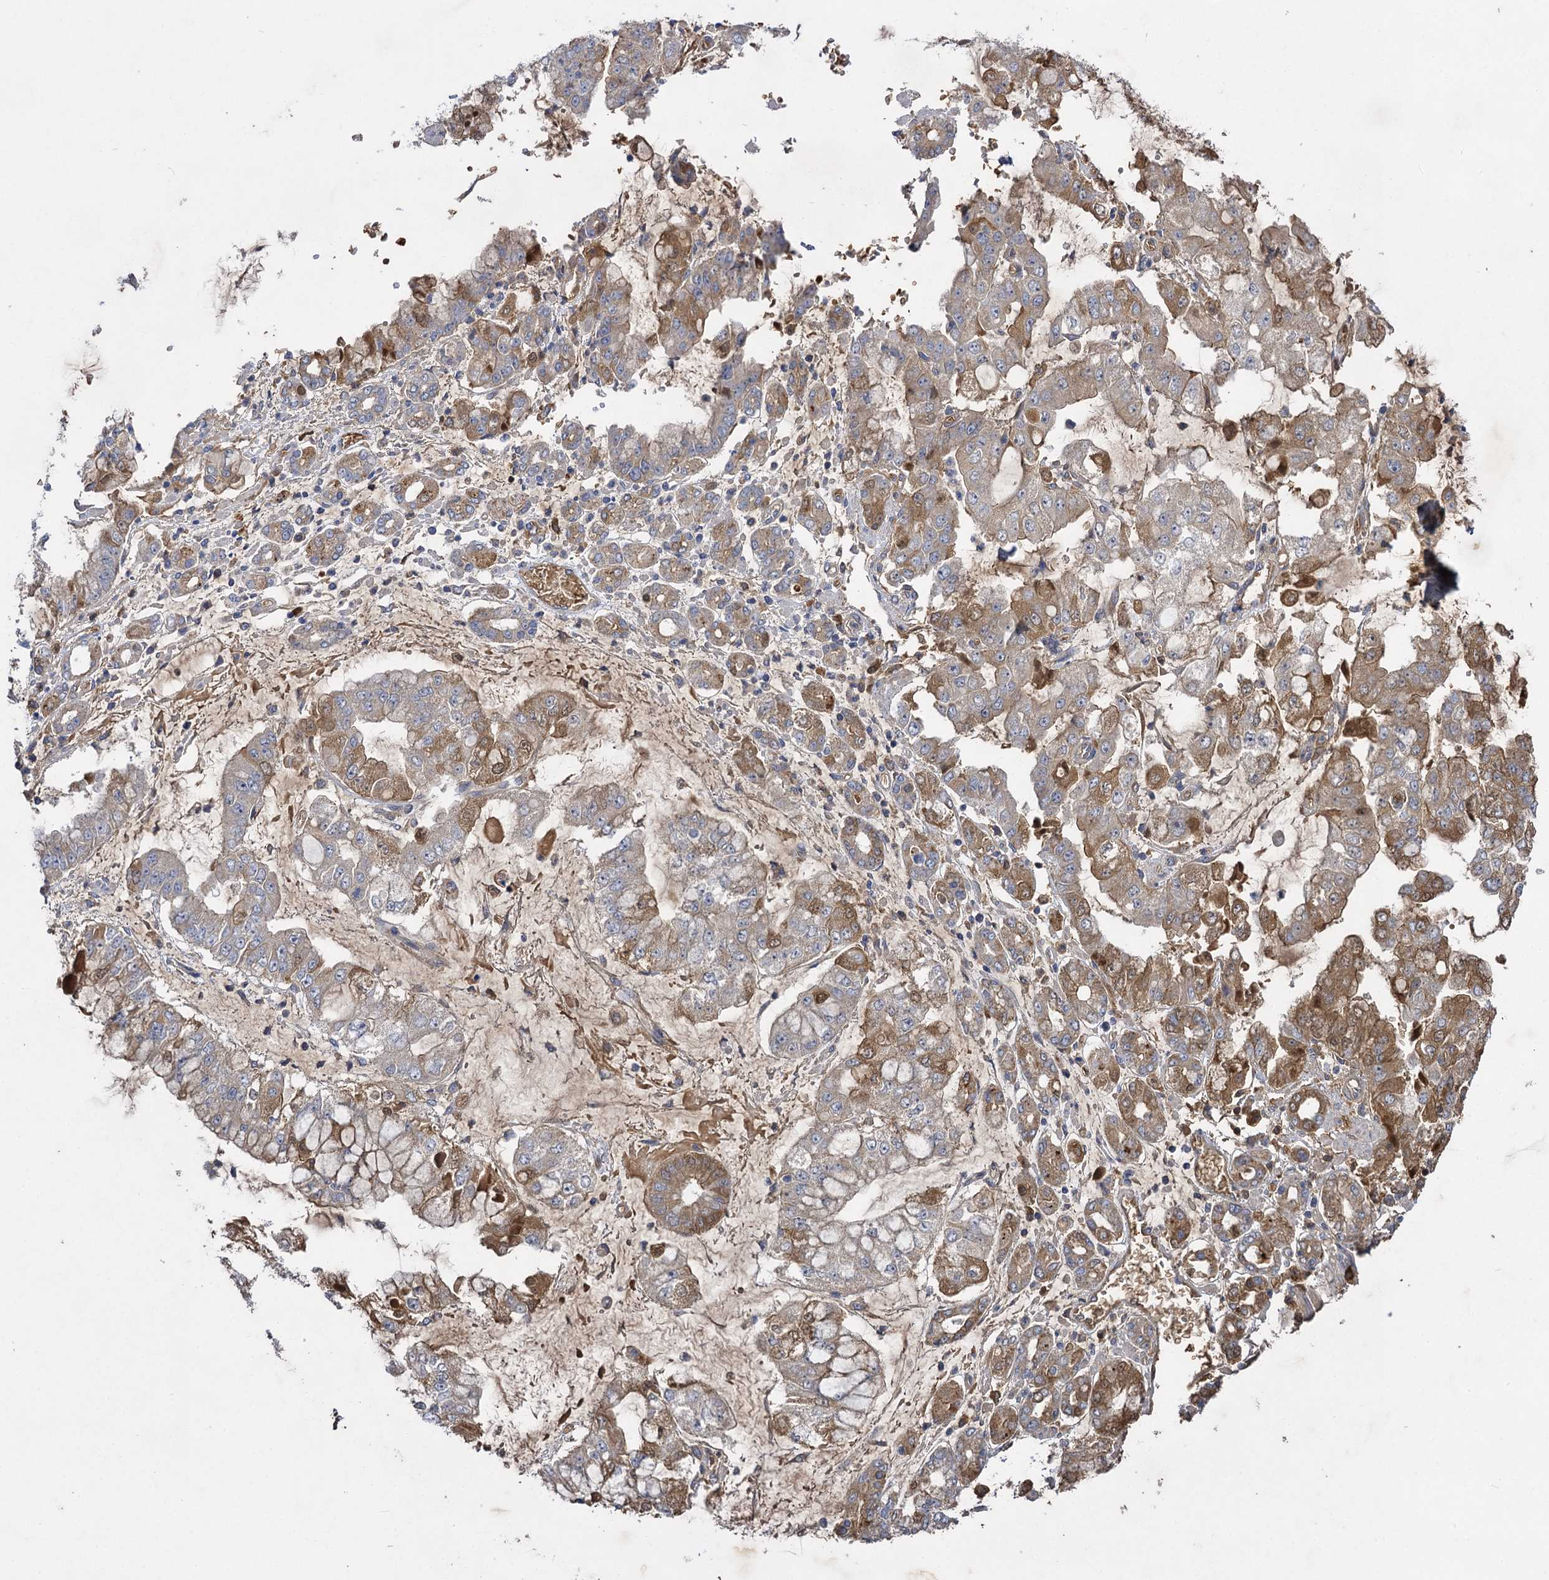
{"staining": {"intensity": "moderate", "quantity": "<25%", "location": "cytoplasmic/membranous"}, "tissue": "stomach cancer", "cell_type": "Tumor cells", "image_type": "cancer", "snomed": [{"axis": "morphology", "description": "Adenocarcinoma, NOS"}, {"axis": "topography", "description": "Stomach"}], "caption": "Tumor cells display low levels of moderate cytoplasmic/membranous expression in approximately <25% of cells in stomach adenocarcinoma.", "gene": "USP50", "patient": {"sex": "male", "age": 76}}